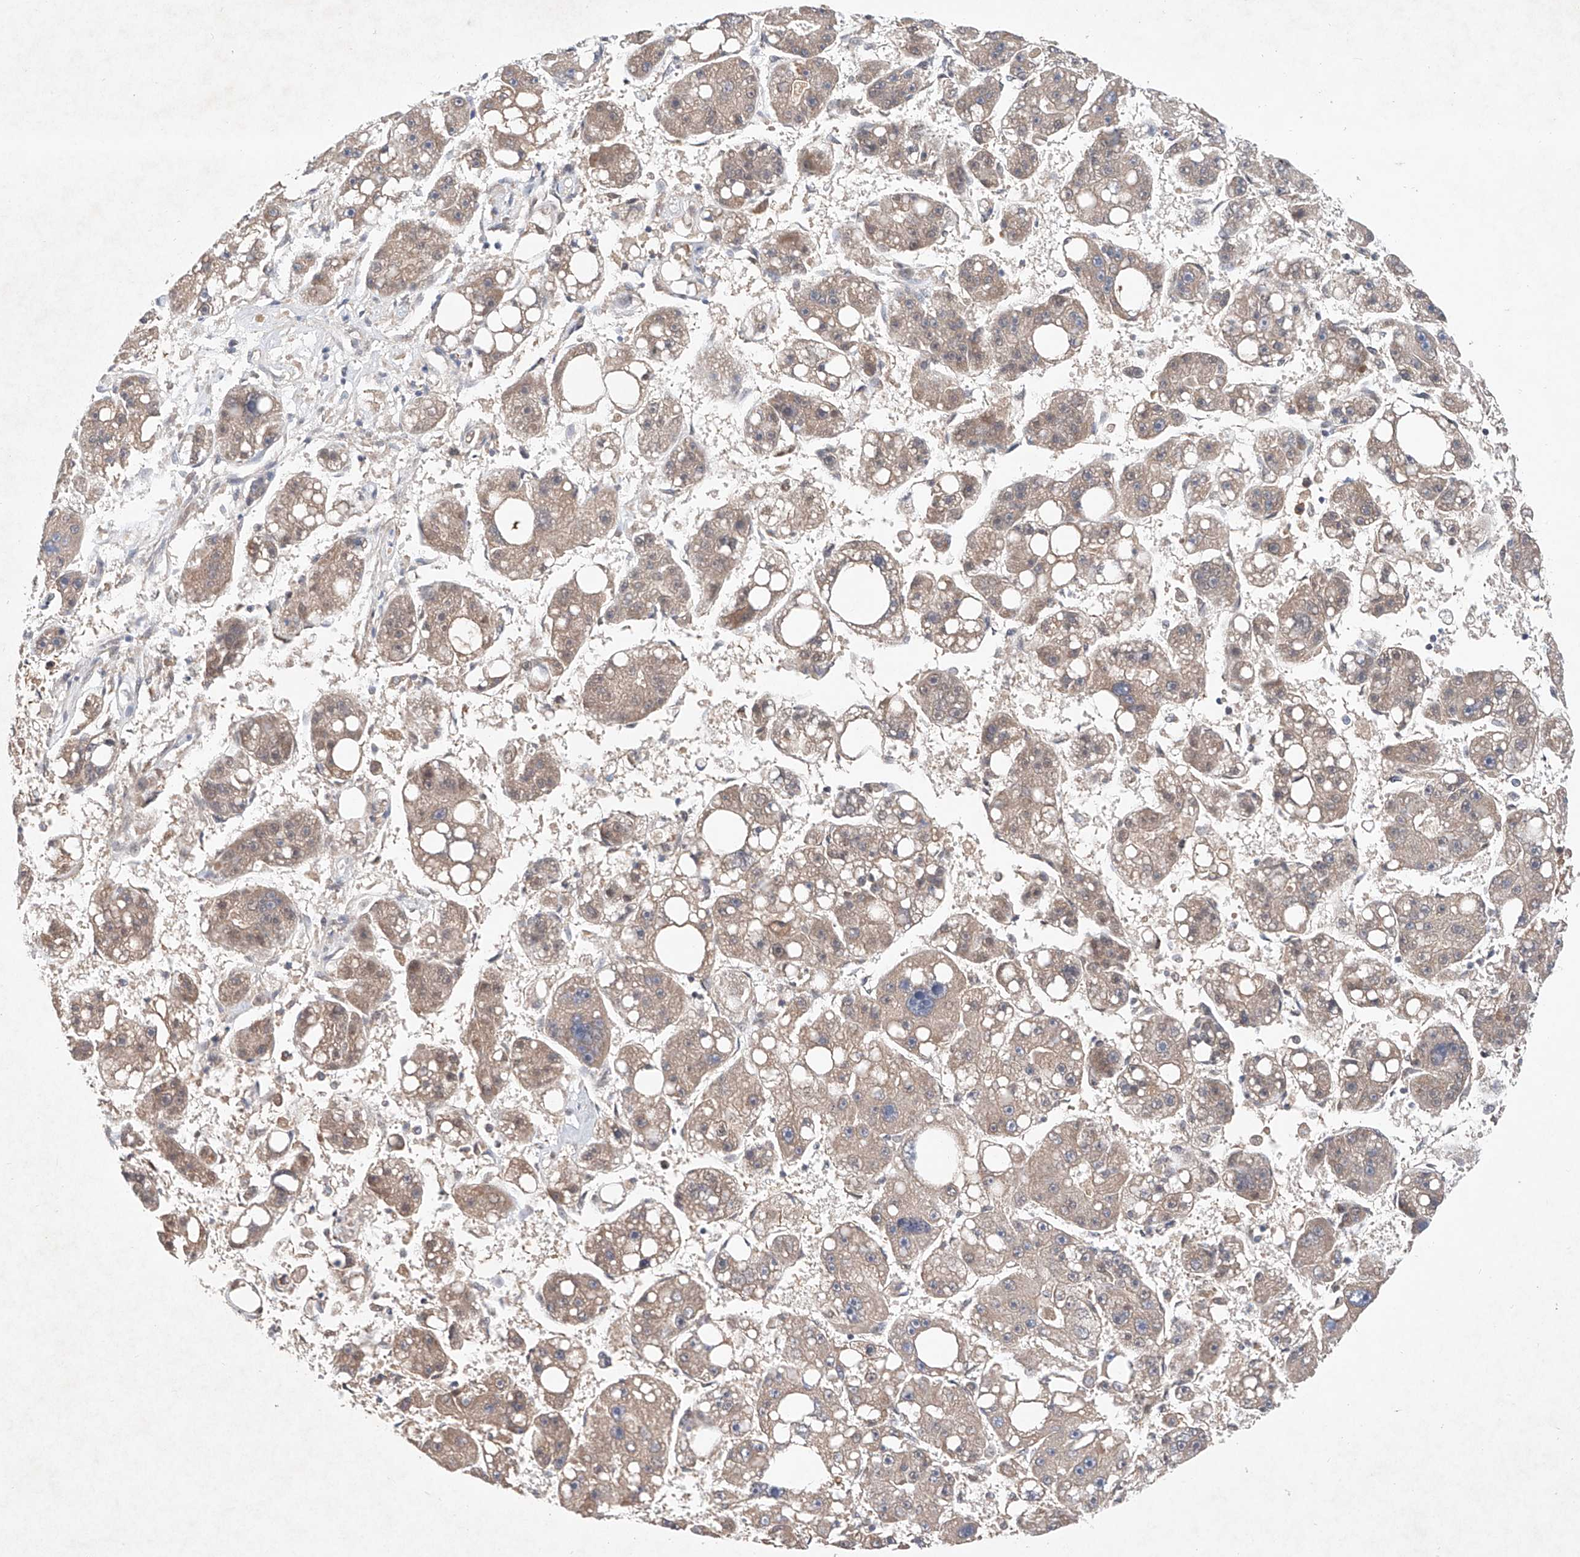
{"staining": {"intensity": "weak", "quantity": "25%-75%", "location": "cytoplasmic/membranous"}, "tissue": "liver cancer", "cell_type": "Tumor cells", "image_type": "cancer", "snomed": [{"axis": "morphology", "description": "Carcinoma, Hepatocellular, NOS"}, {"axis": "topography", "description": "Liver"}], "caption": "Protein expression analysis of liver cancer (hepatocellular carcinoma) reveals weak cytoplasmic/membranous staining in approximately 25%-75% of tumor cells.", "gene": "FASTK", "patient": {"sex": "female", "age": 61}}